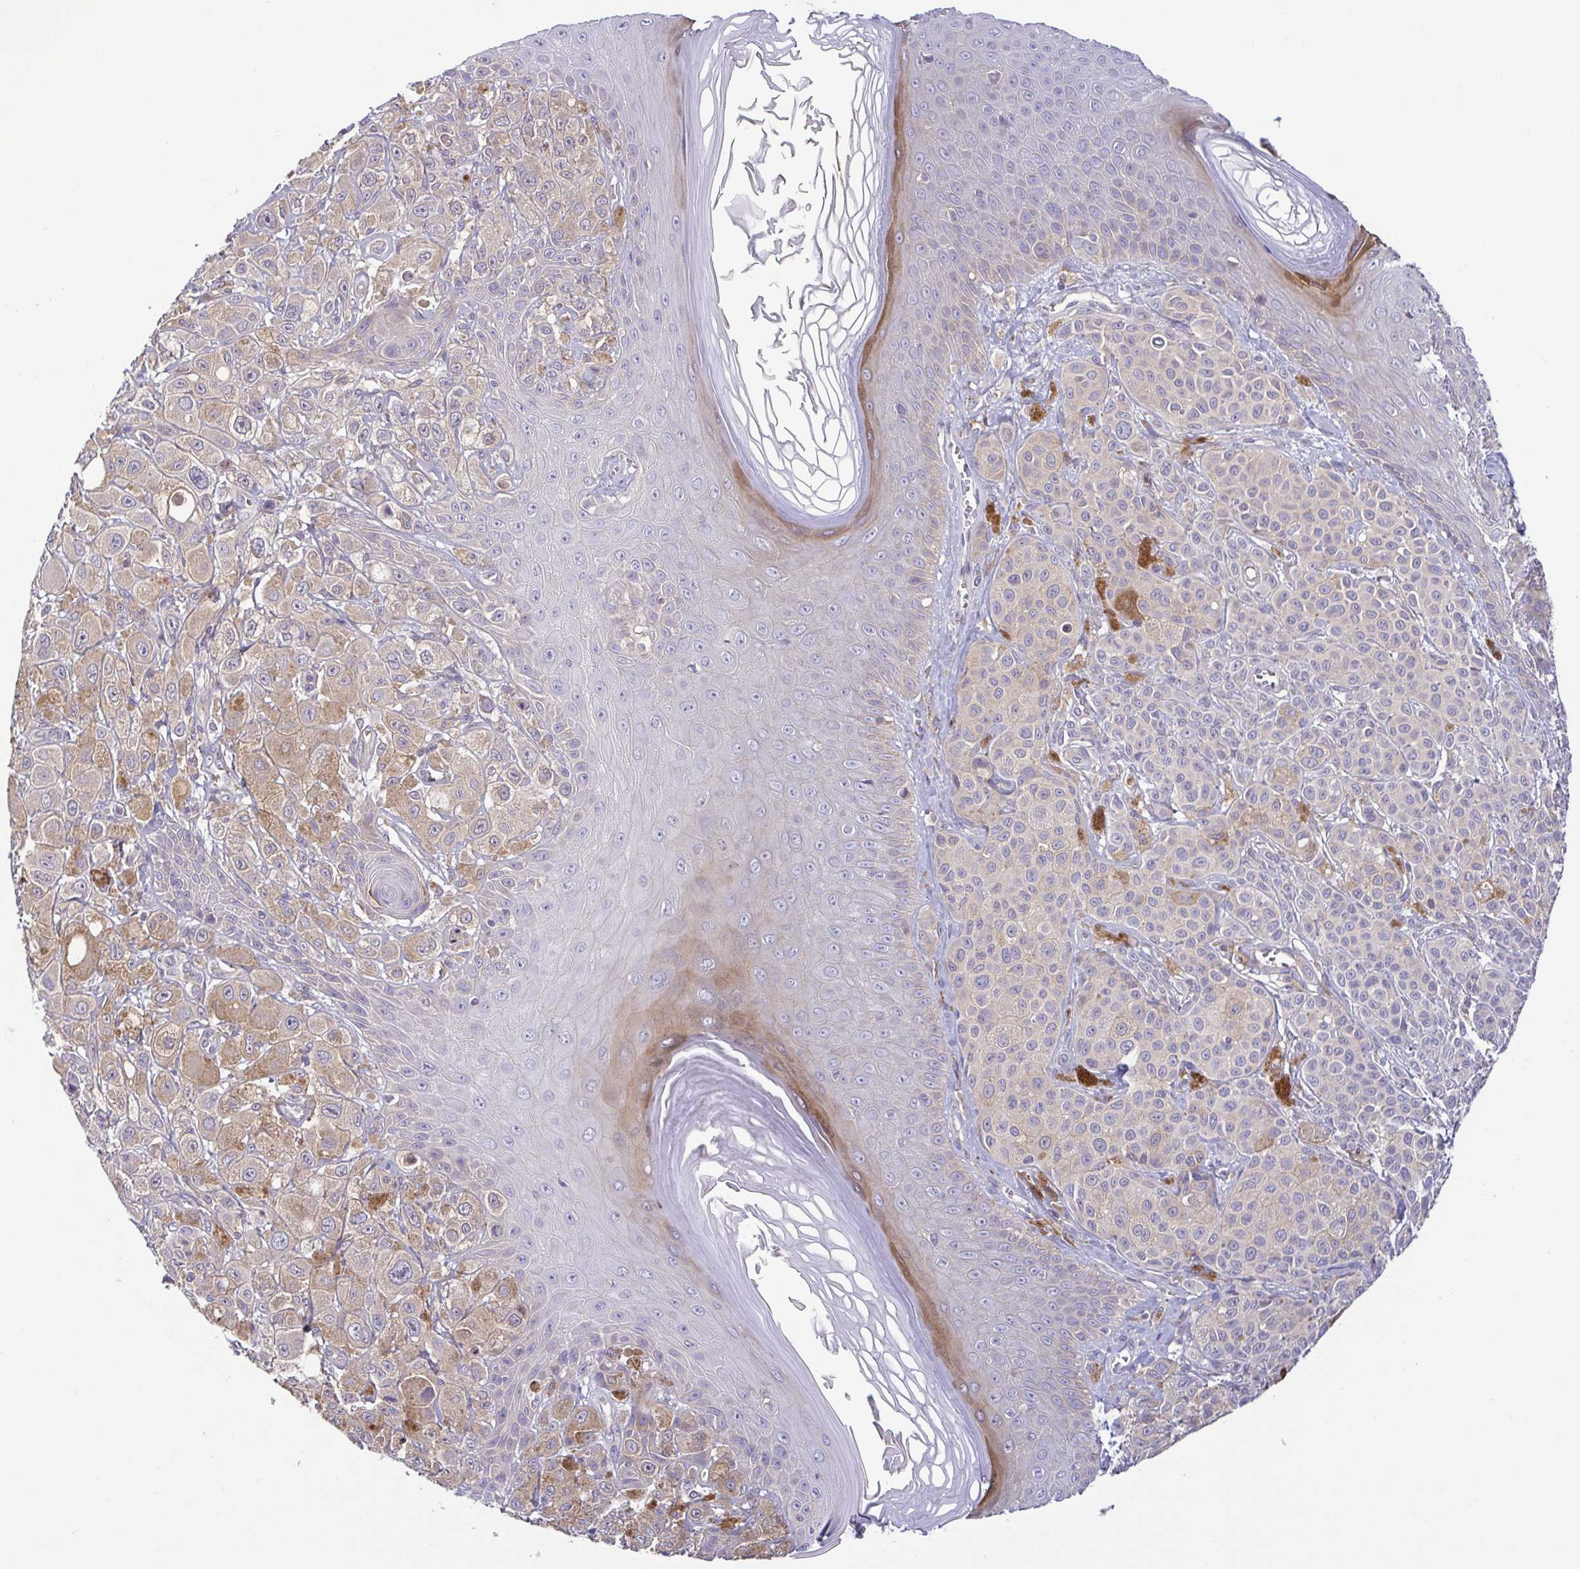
{"staining": {"intensity": "weak", "quantity": "<25%", "location": "cytoplasmic/membranous"}, "tissue": "melanoma", "cell_type": "Tumor cells", "image_type": "cancer", "snomed": [{"axis": "morphology", "description": "Malignant melanoma, NOS"}, {"axis": "topography", "description": "Skin"}], "caption": "The micrograph shows no staining of tumor cells in malignant melanoma. Brightfield microscopy of immunohistochemistry (IHC) stained with DAB (3,3'-diaminobenzidine) (brown) and hematoxylin (blue), captured at high magnification.", "gene": "LMF2", "patient": {"sex": "male", "age": 67}}